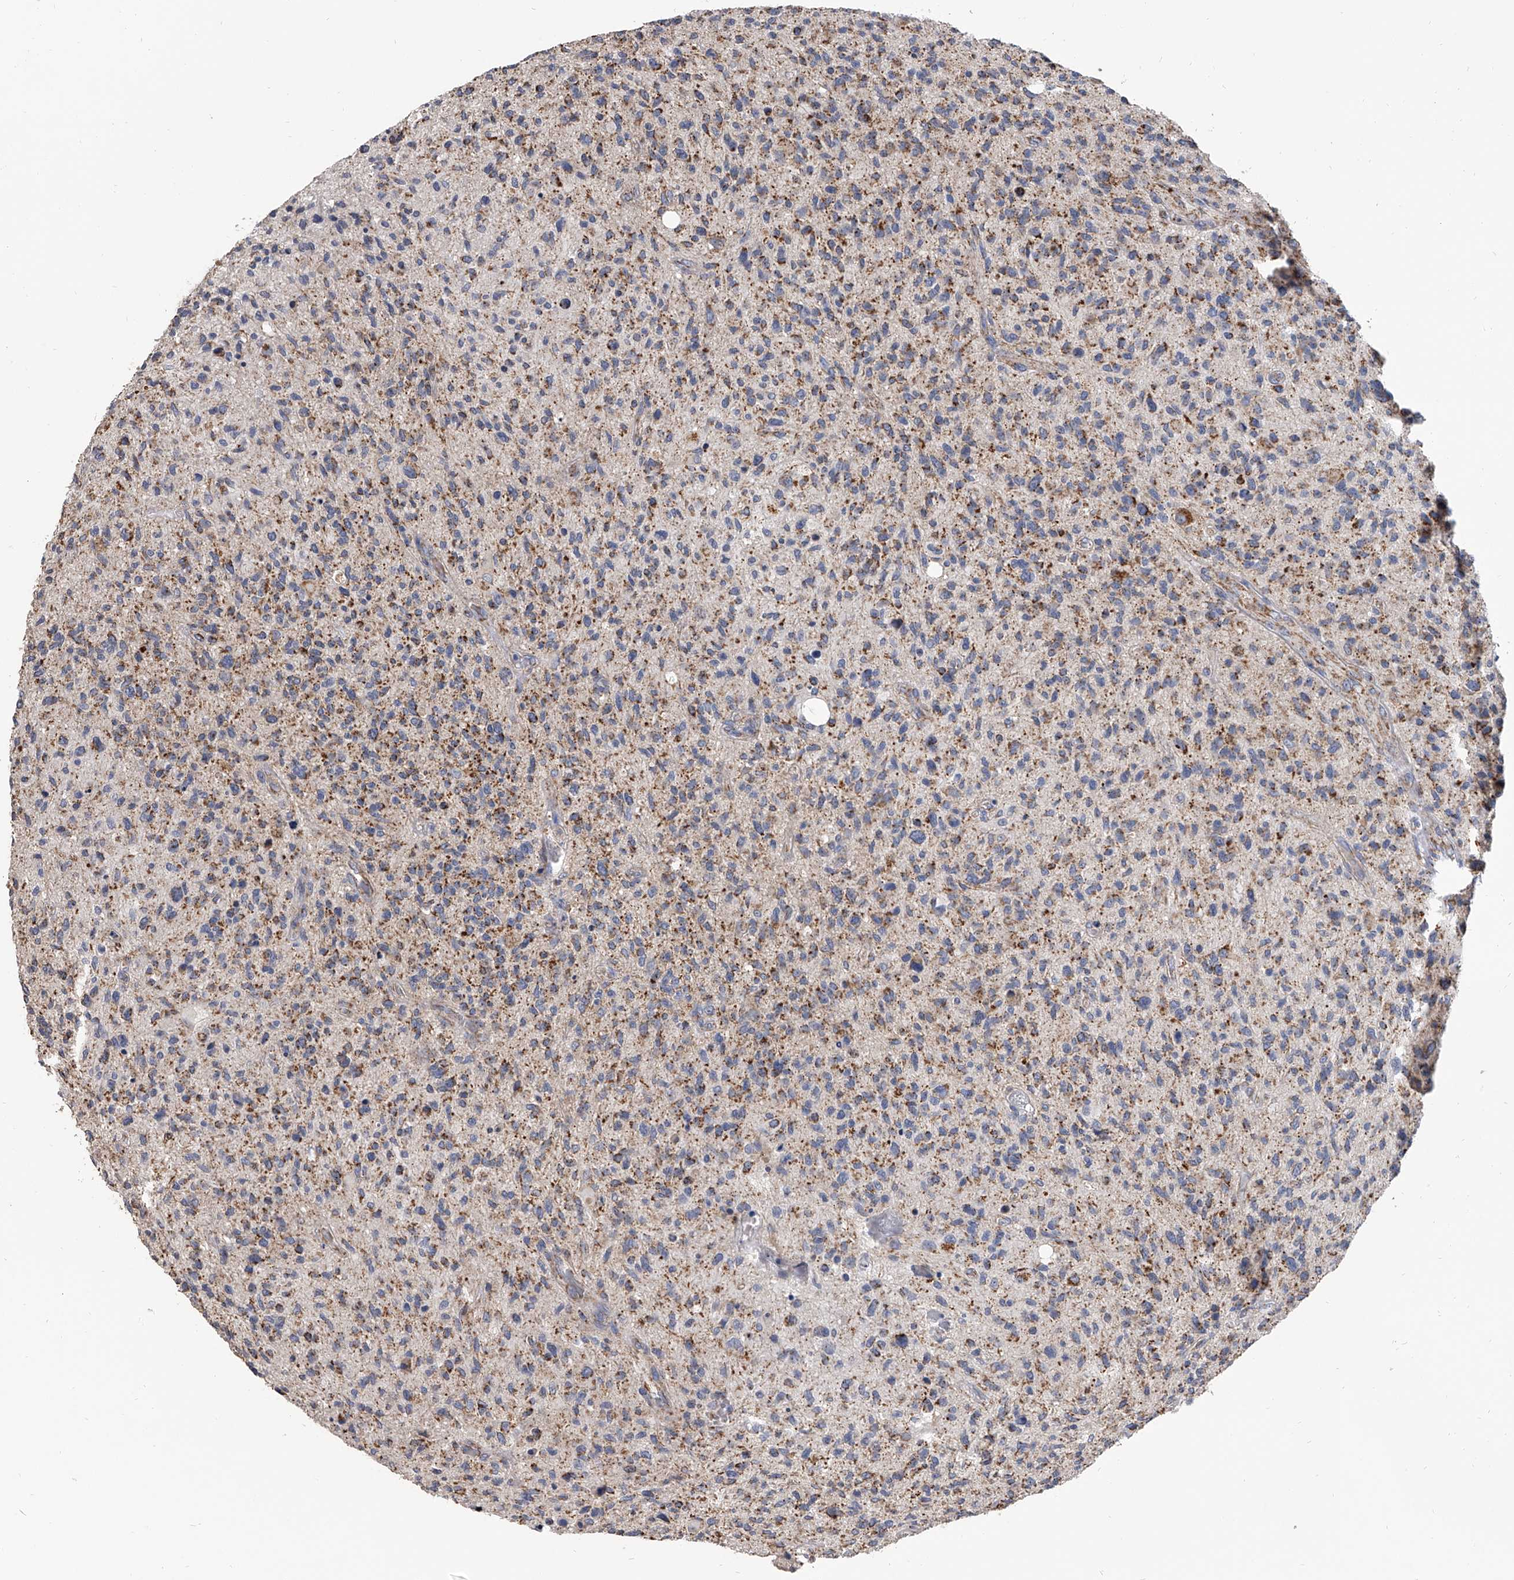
{"staining": {"intensity": "moderate", "quantity": "25%-75%", "location": "cytoplasmic/membranous"}, "tissue": "glioma", "cell_type": "Tumor cells", "image_type": "cancer", "snomed": [{"axis": "morphology", "description": "Glioma, malignant, High grade"}, {"axis": "topography", "description": "Brain"}], "caption": "A histopathology image of human malignant glioma (high-grade) stained for a protein shows moderate cytoplasmic/membranous brown staining in tumor cells.", "gene": "MRPL28", "patient": {"sex": "male", "age": 47}}